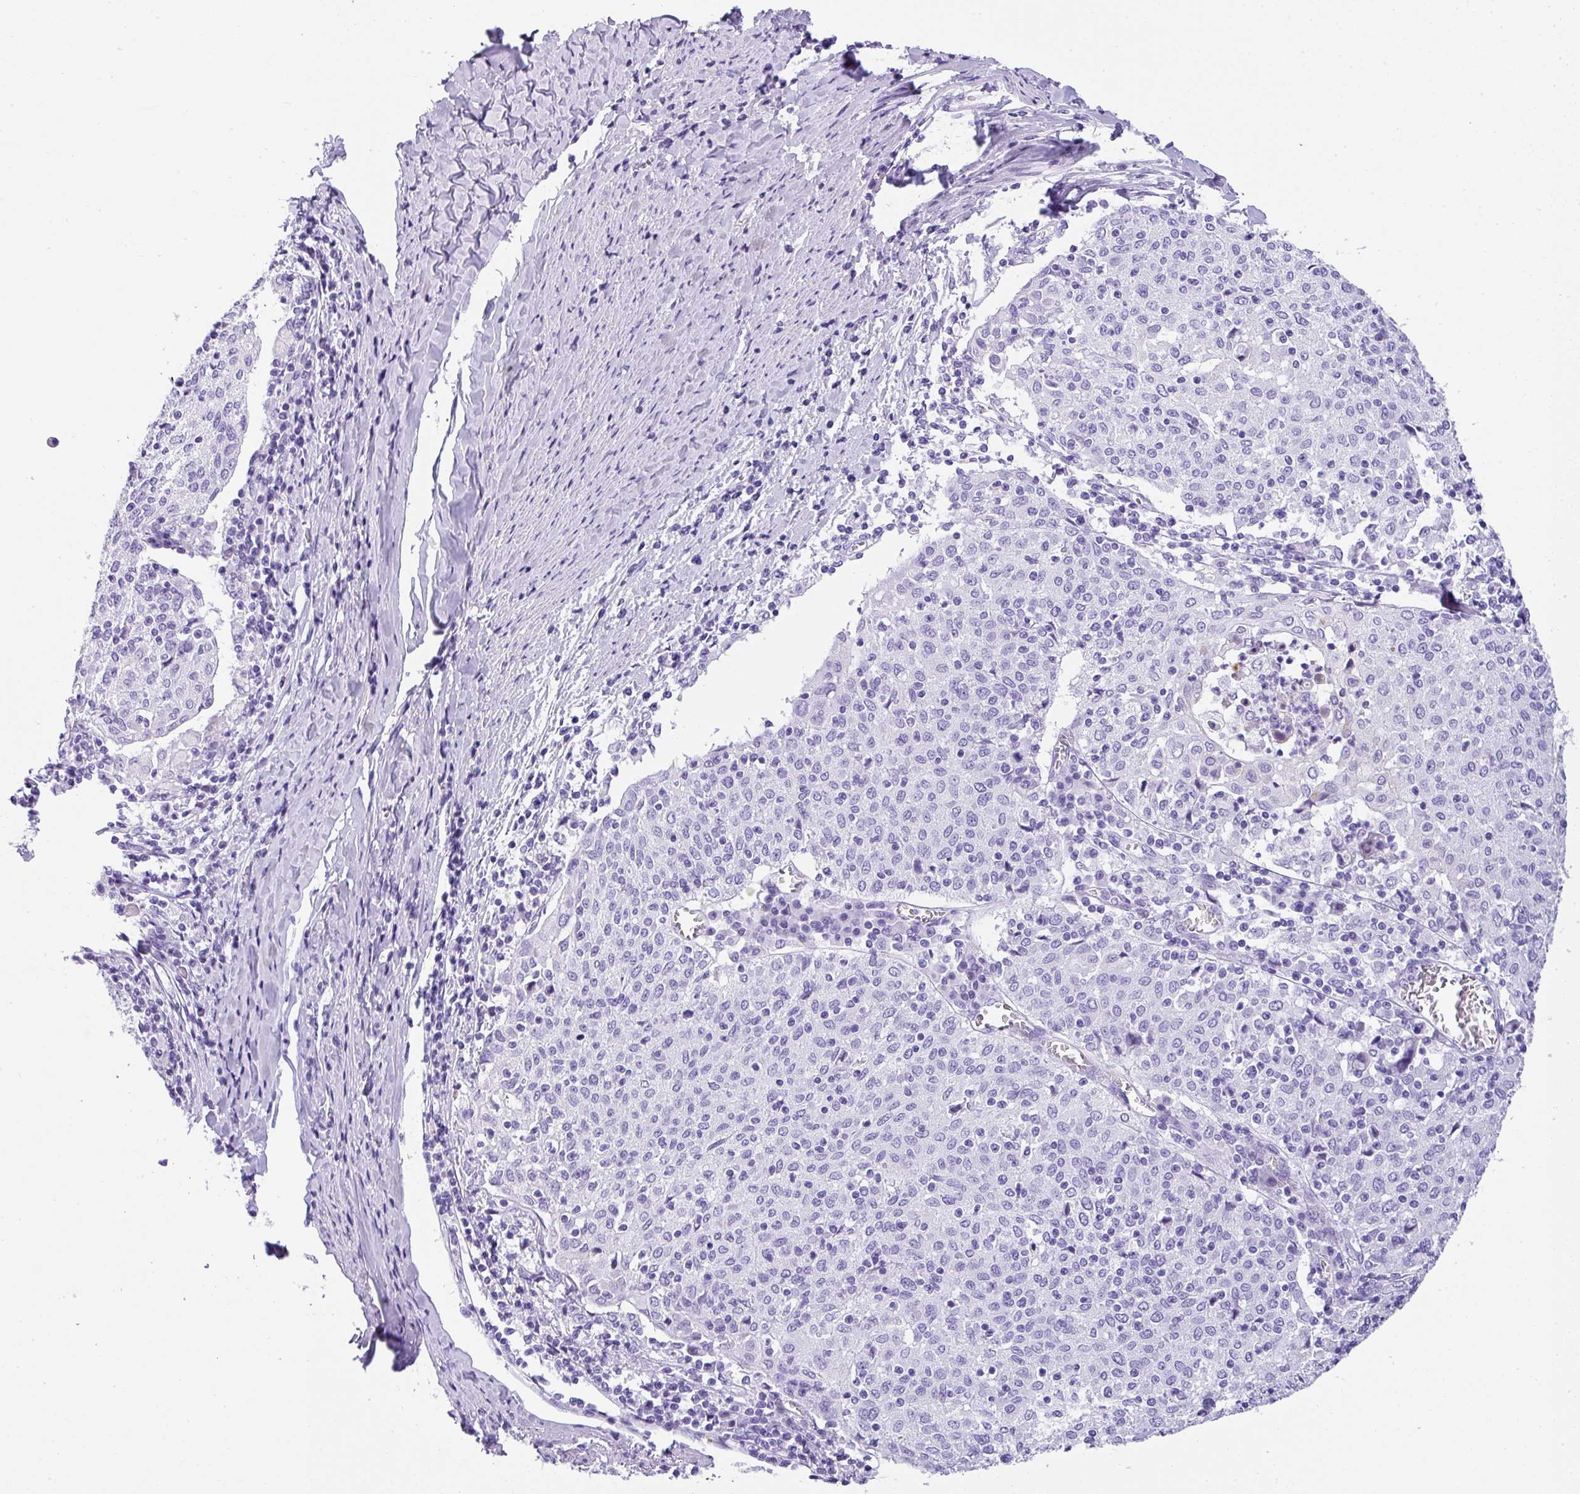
{"staining": {"intensity": "negative", "quantity": "none", "location": "none"}, "tissue": "cervical cancer", "cell_type": "Tumor cells", "image_type": "cancer", "snomed": [{"axis": "morphology", "description": "Squamous cell carcinoma, NOS"}, {"axis": "topography", "description": "Cervix"}], "caption": "A photomicrograph of human cervical cancer is negative for staining in tumor cells.", "gene": "MUC21", "patient": {"sex": "female", "age": 52}}